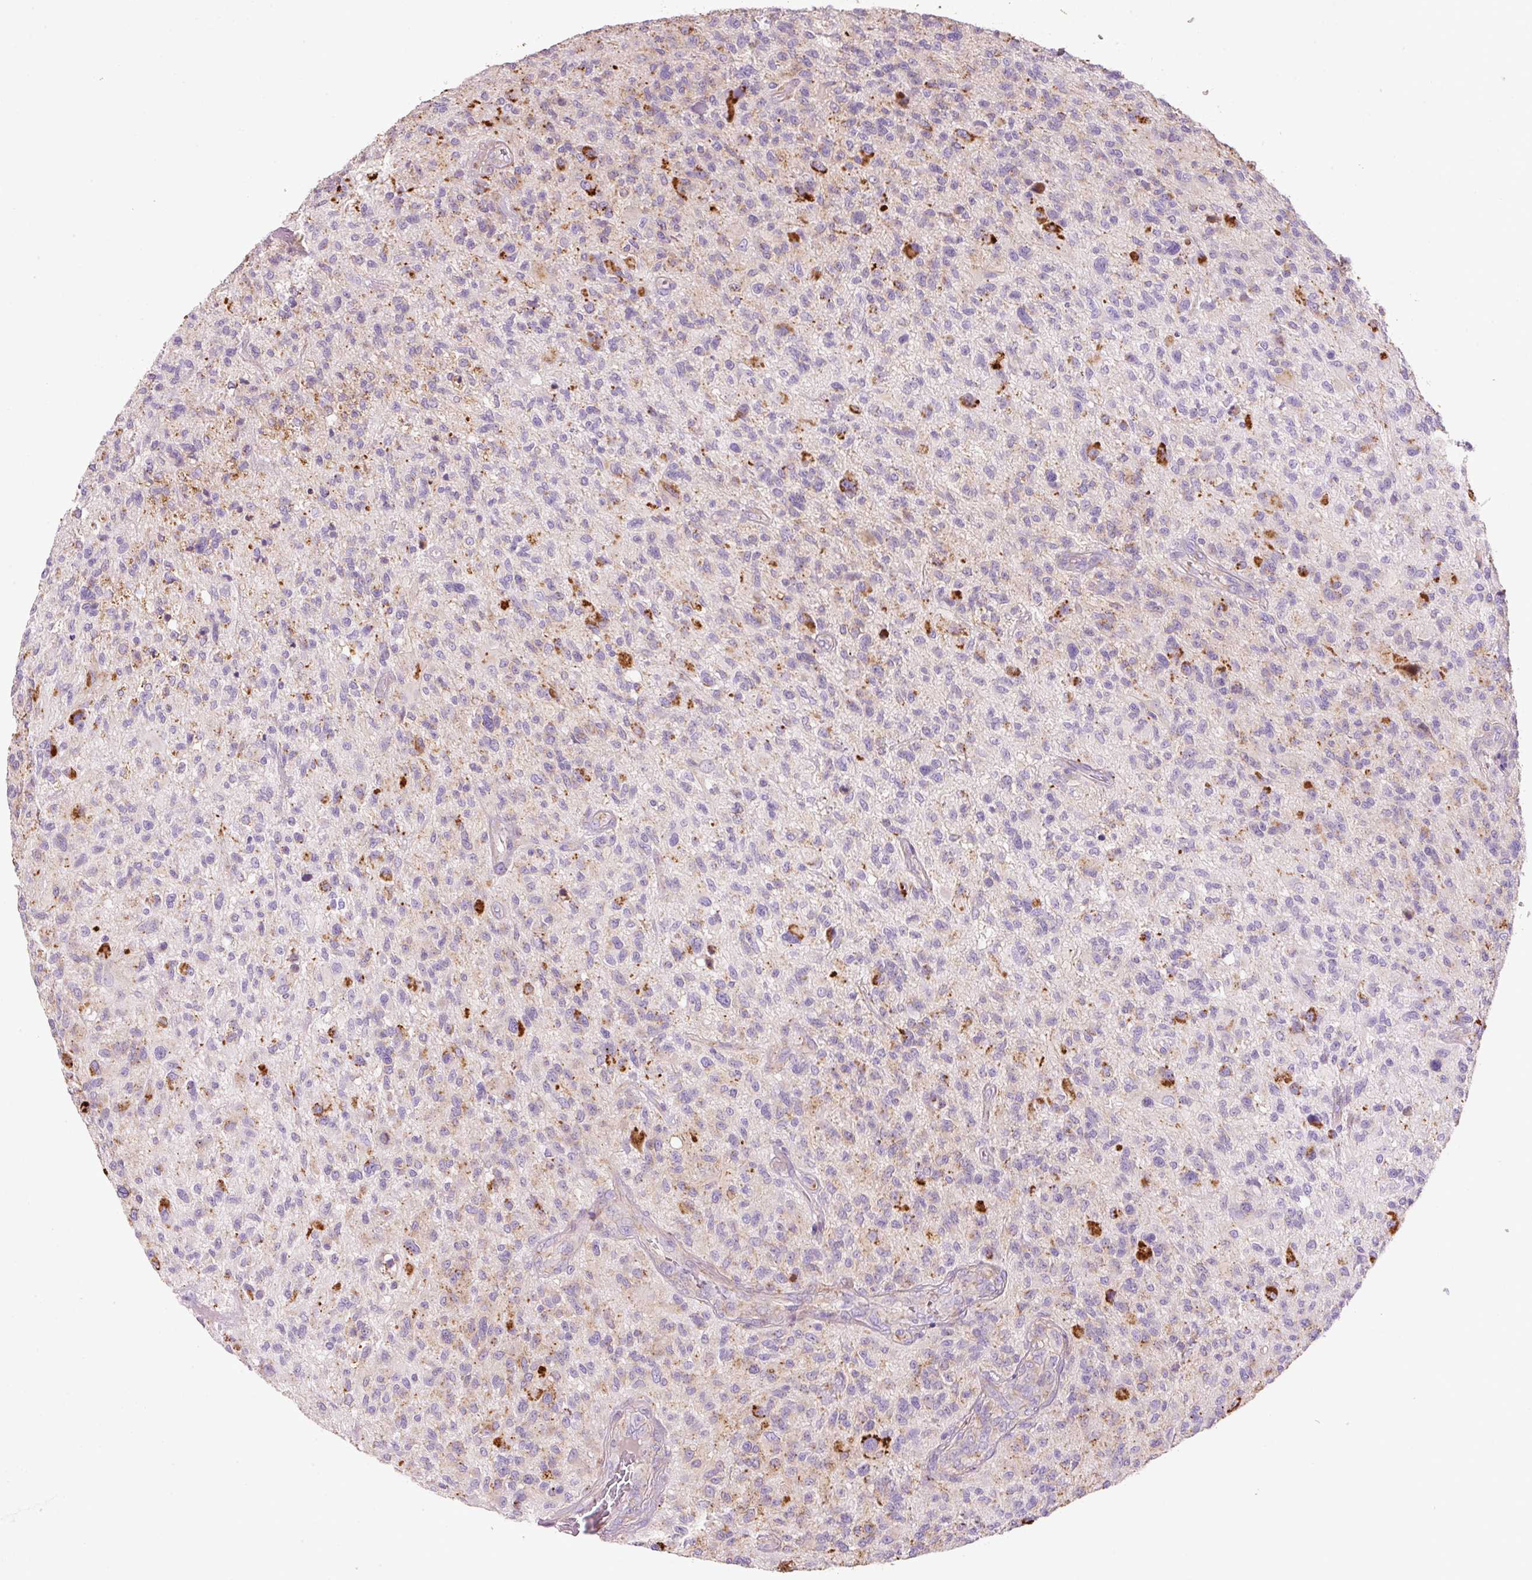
{"staining": {"intensity": "negative", "quantity": "none", "location": "none"}, "tissue": "glioma", "cell_type": "Tumor cells", "image_type": "cancer", "snomed": [{"axis": "morphology", "description": "Glioma, malignant, High grade"}, {"axis": "topography", "description": "Brain"}], "caption": "Immunohistochemistry (IHC) image of human malignant high-grade glioma stained for a protein (brown), which exhibits no staining in tumor cells. Brightfield microscopy of IHC stained with DAB (brown) and hematoxylin (blue), captured at high magnification.", "gene": "TMC8", "patient": {"sex": "male", "age": 47}}